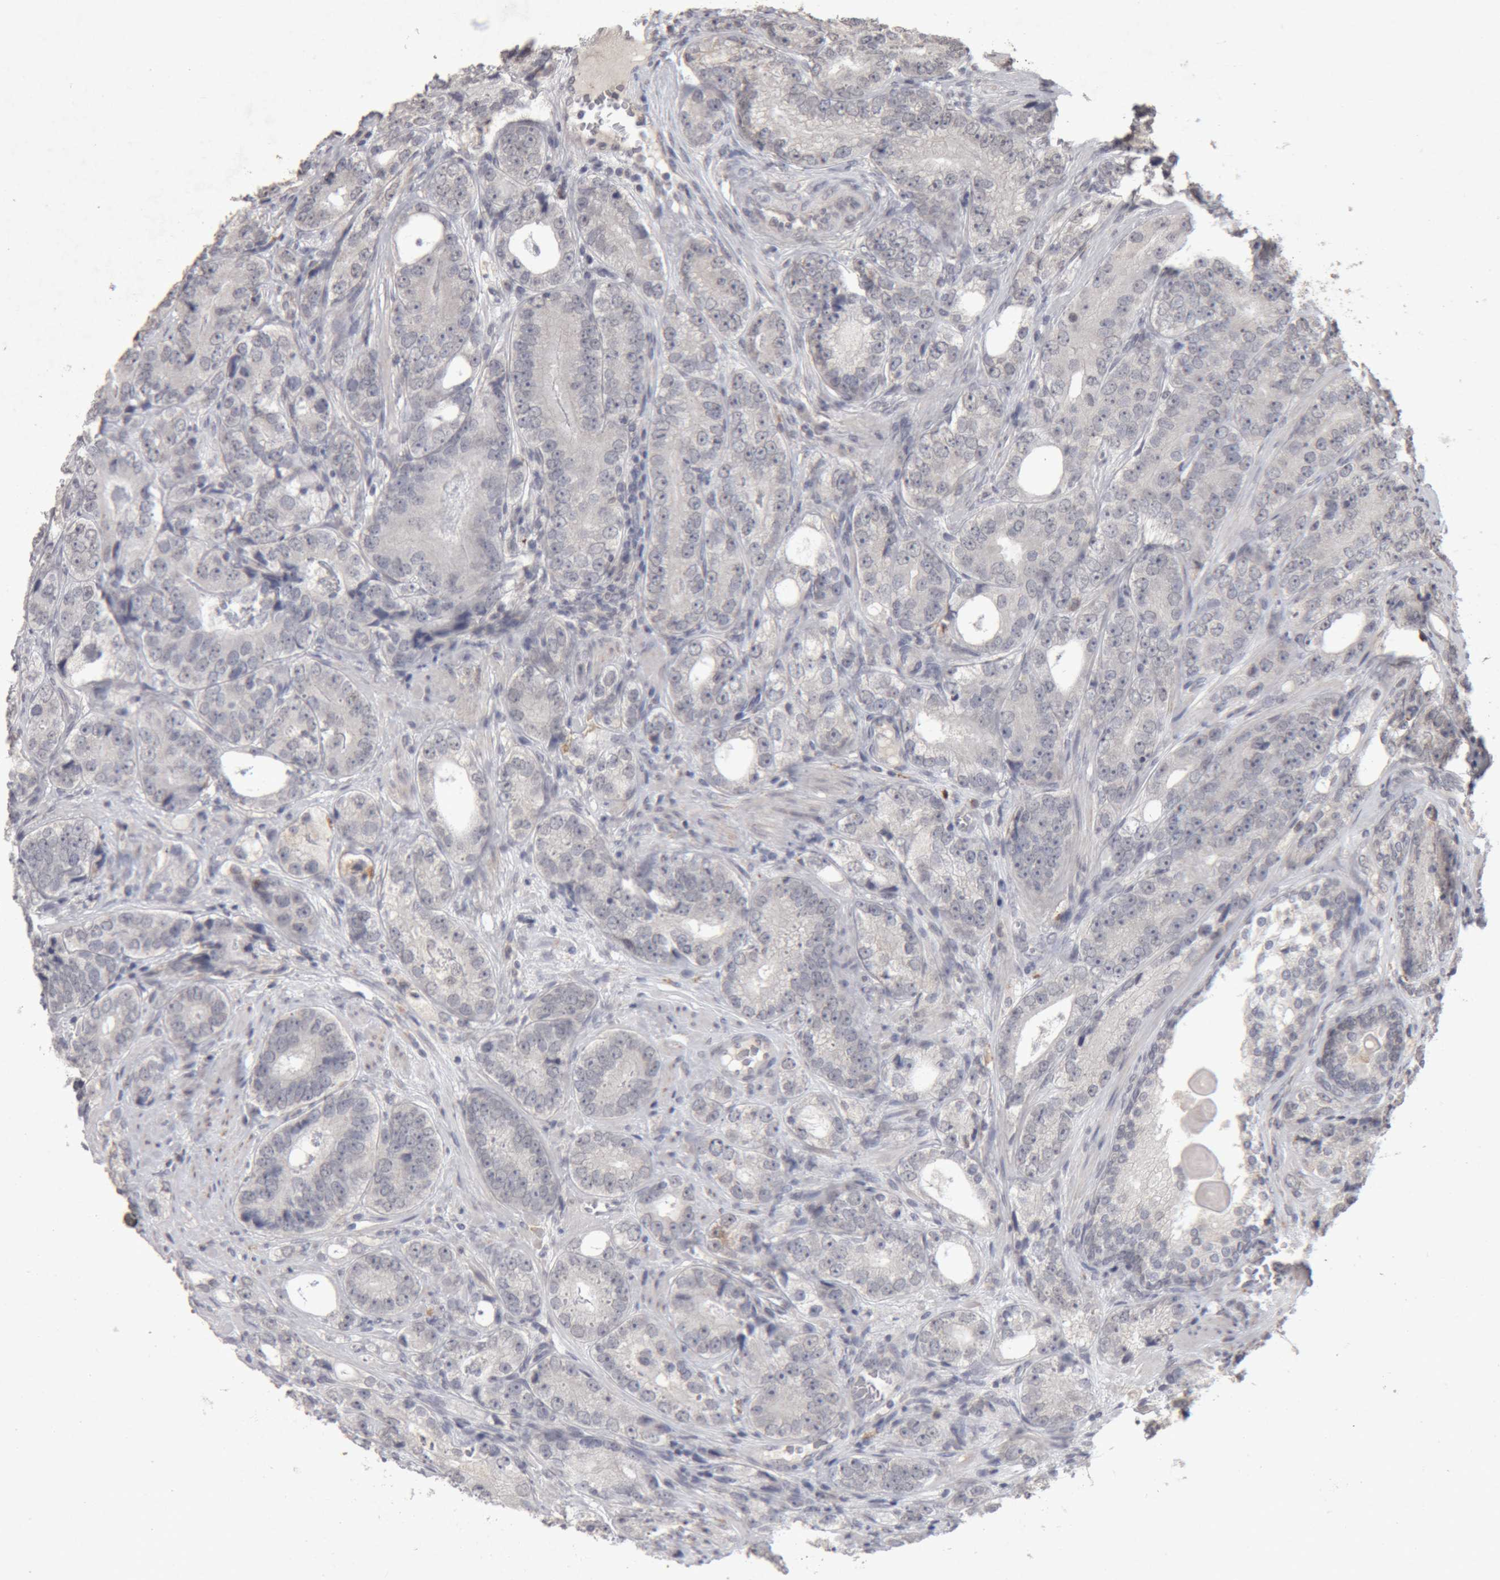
{"staining": {"intensity": "negative", "quantity": "none", "location": "none"}, "tissue": "prostate cancer", "cell_type": "Tumor cells", "image_type": "cancer", "snomed": [{"axis": "morphology", "description": "Adenocarcinoma, High grade"}, {"axis": "topography", "description": "Prostate"}], "caption": "Tumor cells show no significant protein staining in high-grade adenocarcinoma (prostate).", "gene": "MEP1A", "patient": {"sex": "male", "age": 56}}